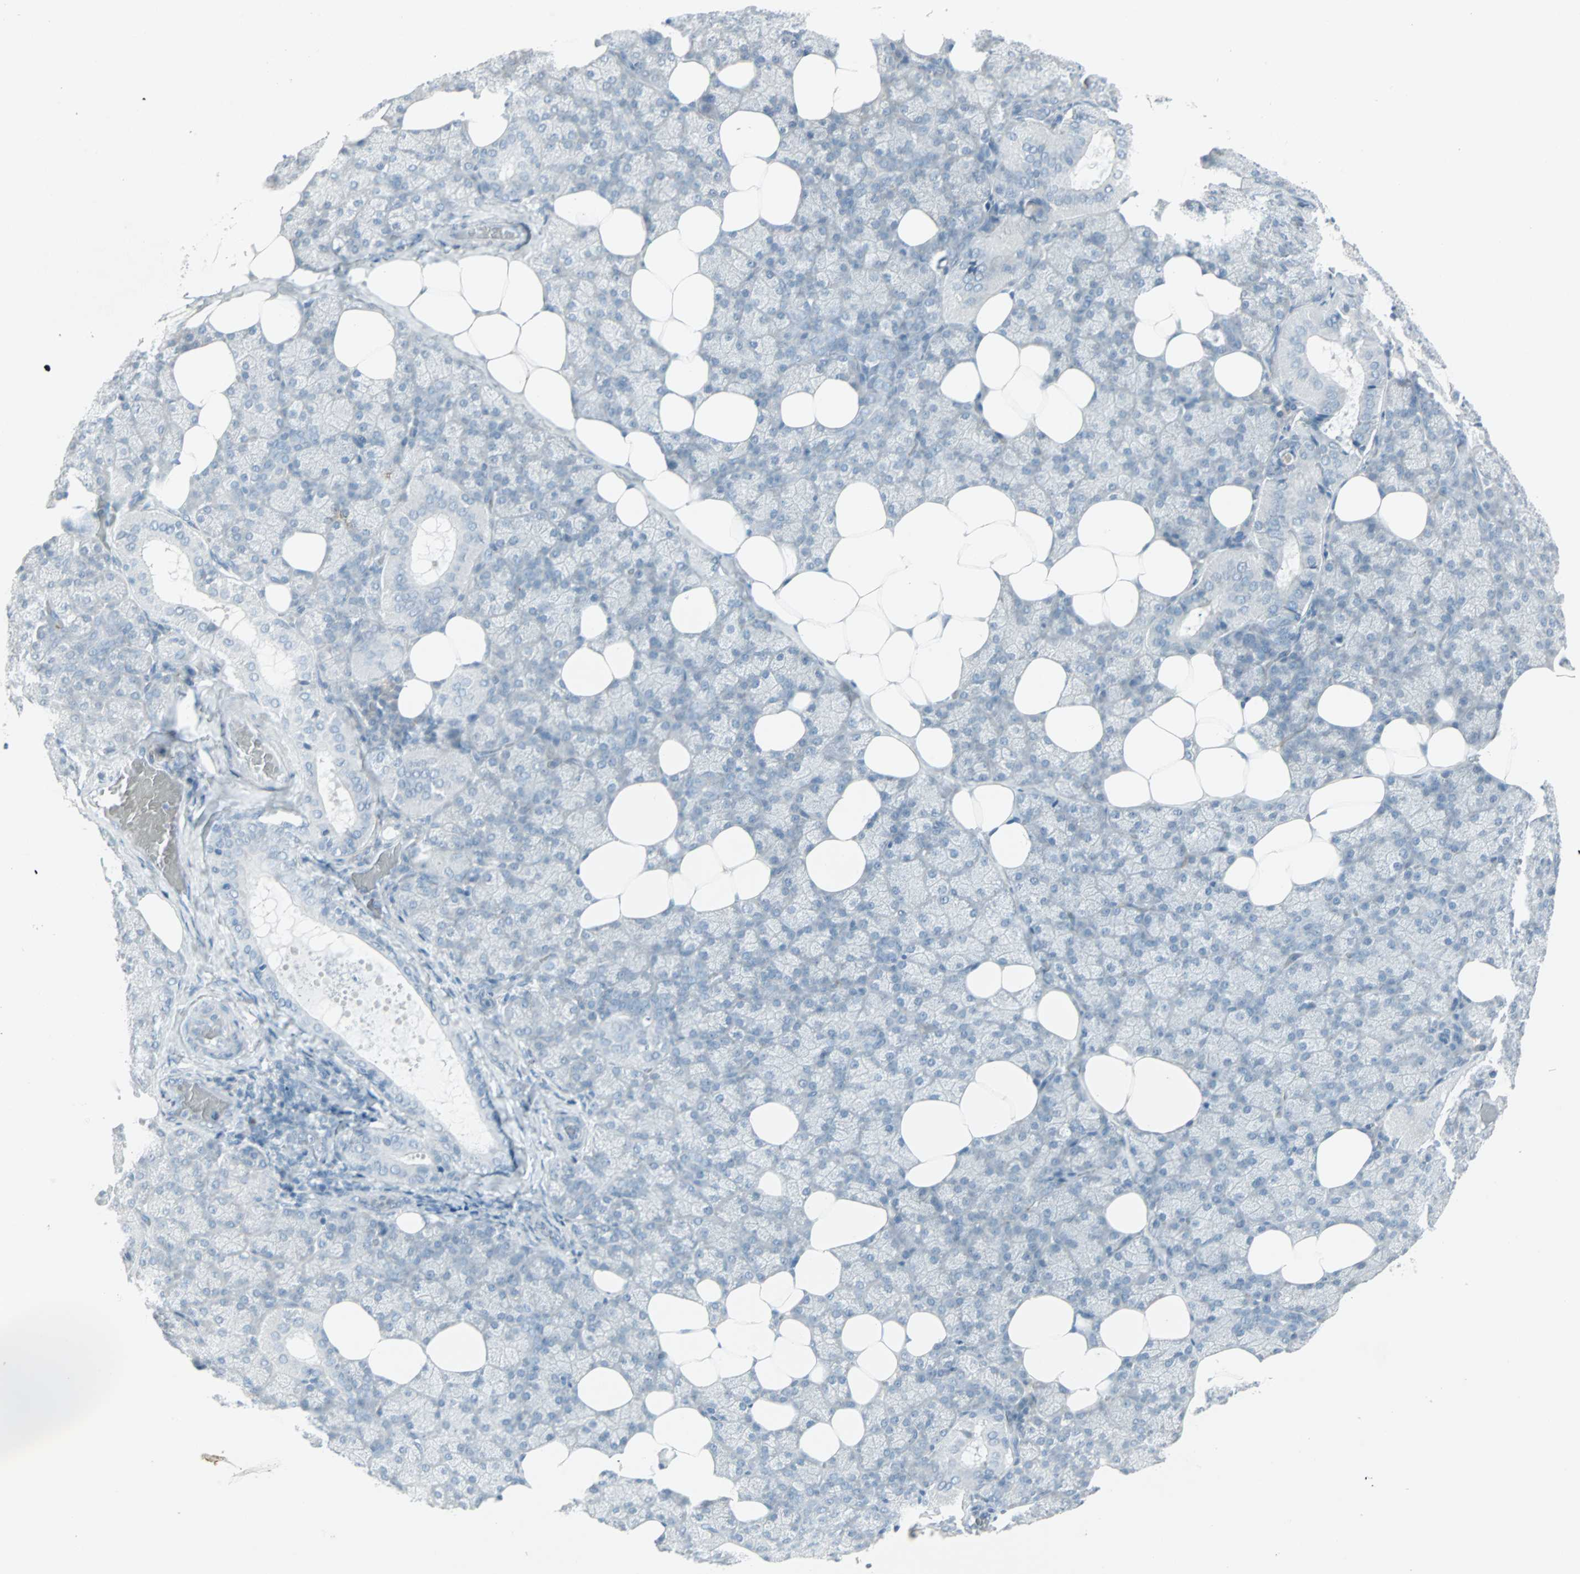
{"staining": {"intensity": "negative", "quantity": "none", "location": "none"}, "tissue": "salivary gland", "cell_type": "Glandular cells", "image_type": "normal", "snomed": [{"axis": "morphology", "description": "Normal tissue, NOS"}, {"axis": "topography", "description": "Lymph node"}, {"axis": "topography", "description": "Salivary gland"}], "caption": "High power microscopy micrograph of an immunohistochemistry image of benign salivary gland, revealing no significant staining in glandular cells. (Immunohistochemistry, brightfield microscopy, high magnification).", "gene": "LANCL3", "patient": {"sex": "male", "age": 8}}